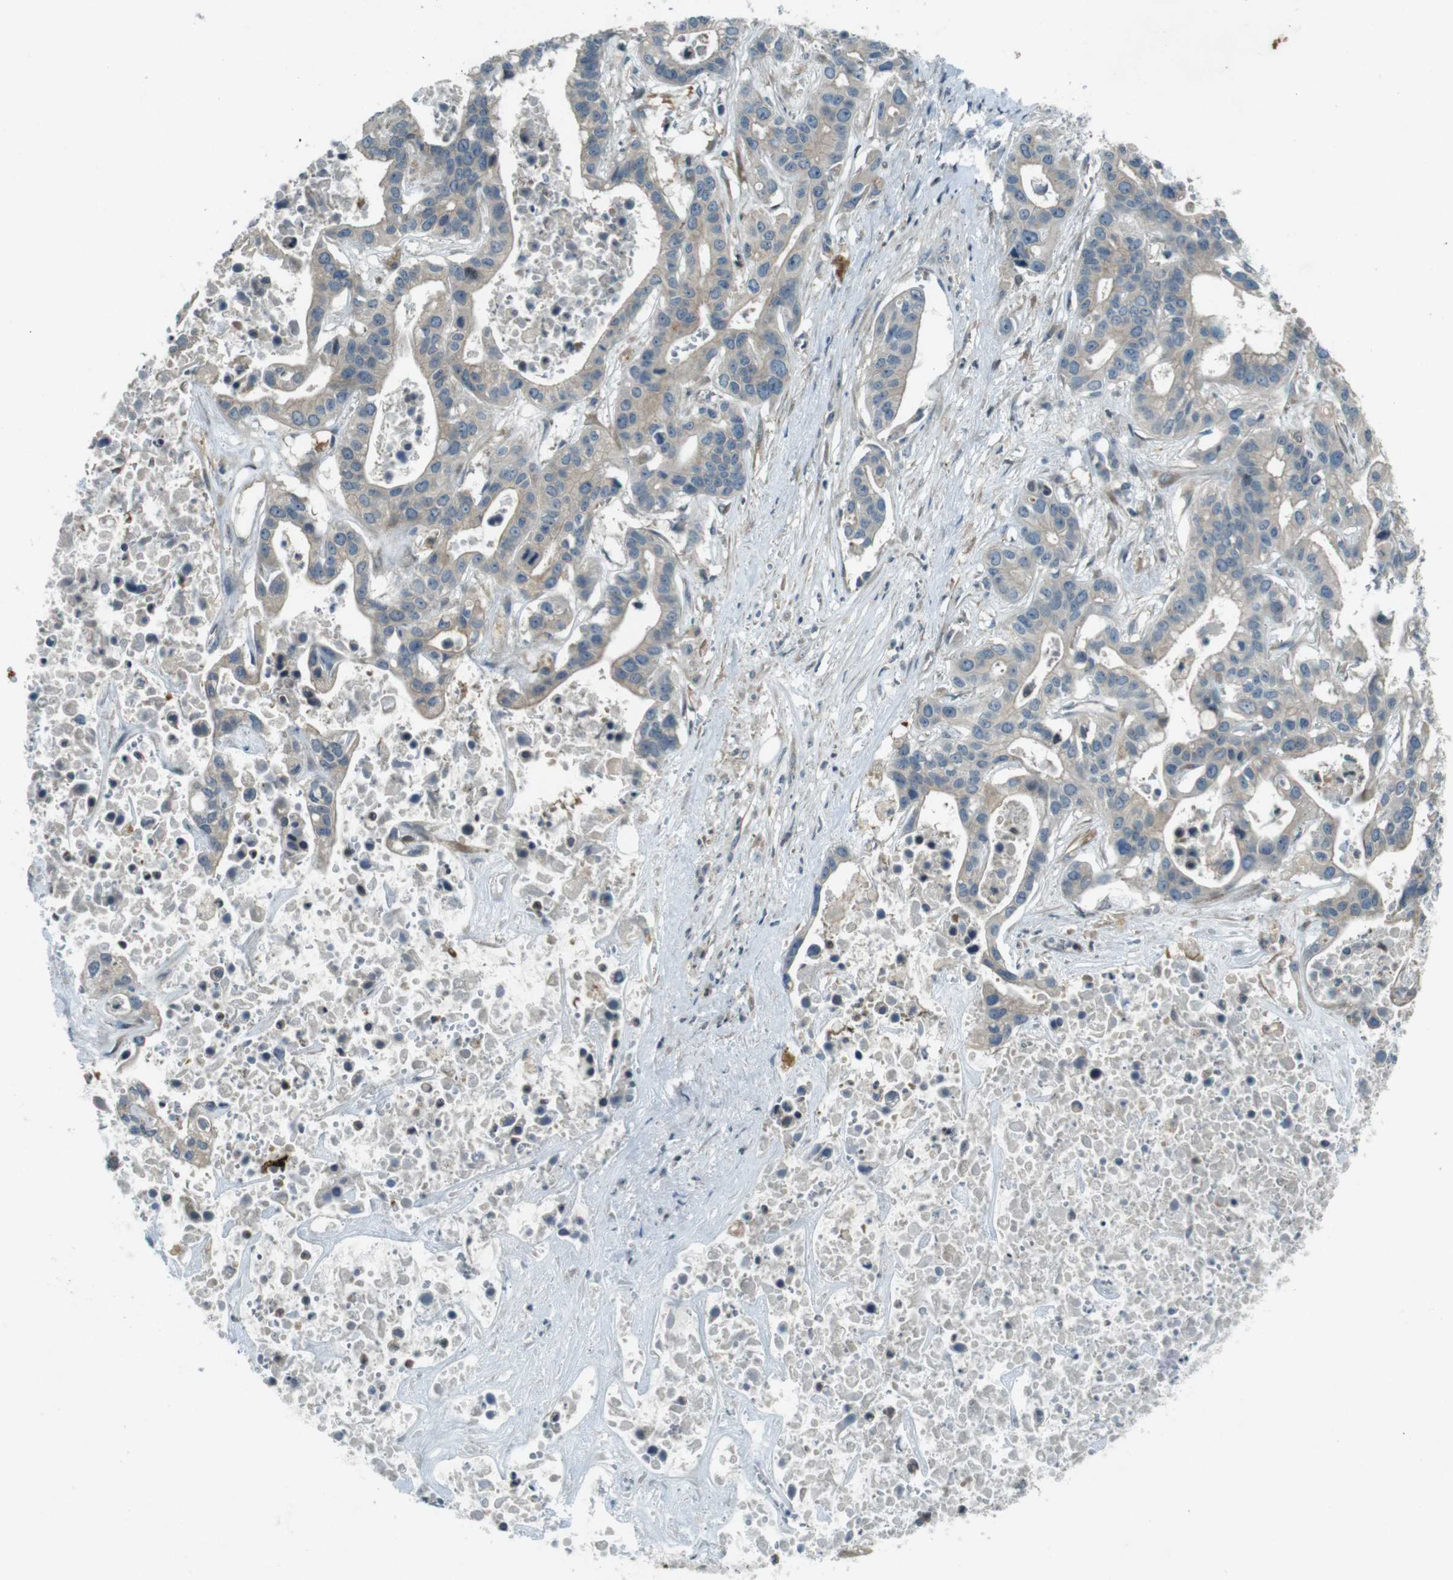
{"staining": {"intensity": "weak", "quantity": ">75%", "location": "cytoplasmic/membranous"}, "tissue": "liver cancer", "cell_type": "Tumor cells", "image_type": "cancer", "snomed": [{"axis": "morphology", "description": "Cholangiocarcinoma"}, {"axis": "topography", "description": "Liver"}], "caption": "There is low levels of weak cytoplasmic/membranous expression in tumor cells of liver cancer (cholangiocarcinoma), as demonstrated by immunohistochemical staining (brown color).", "gene": "ZYX", "patient": {"sex": "female", "age": 65}}